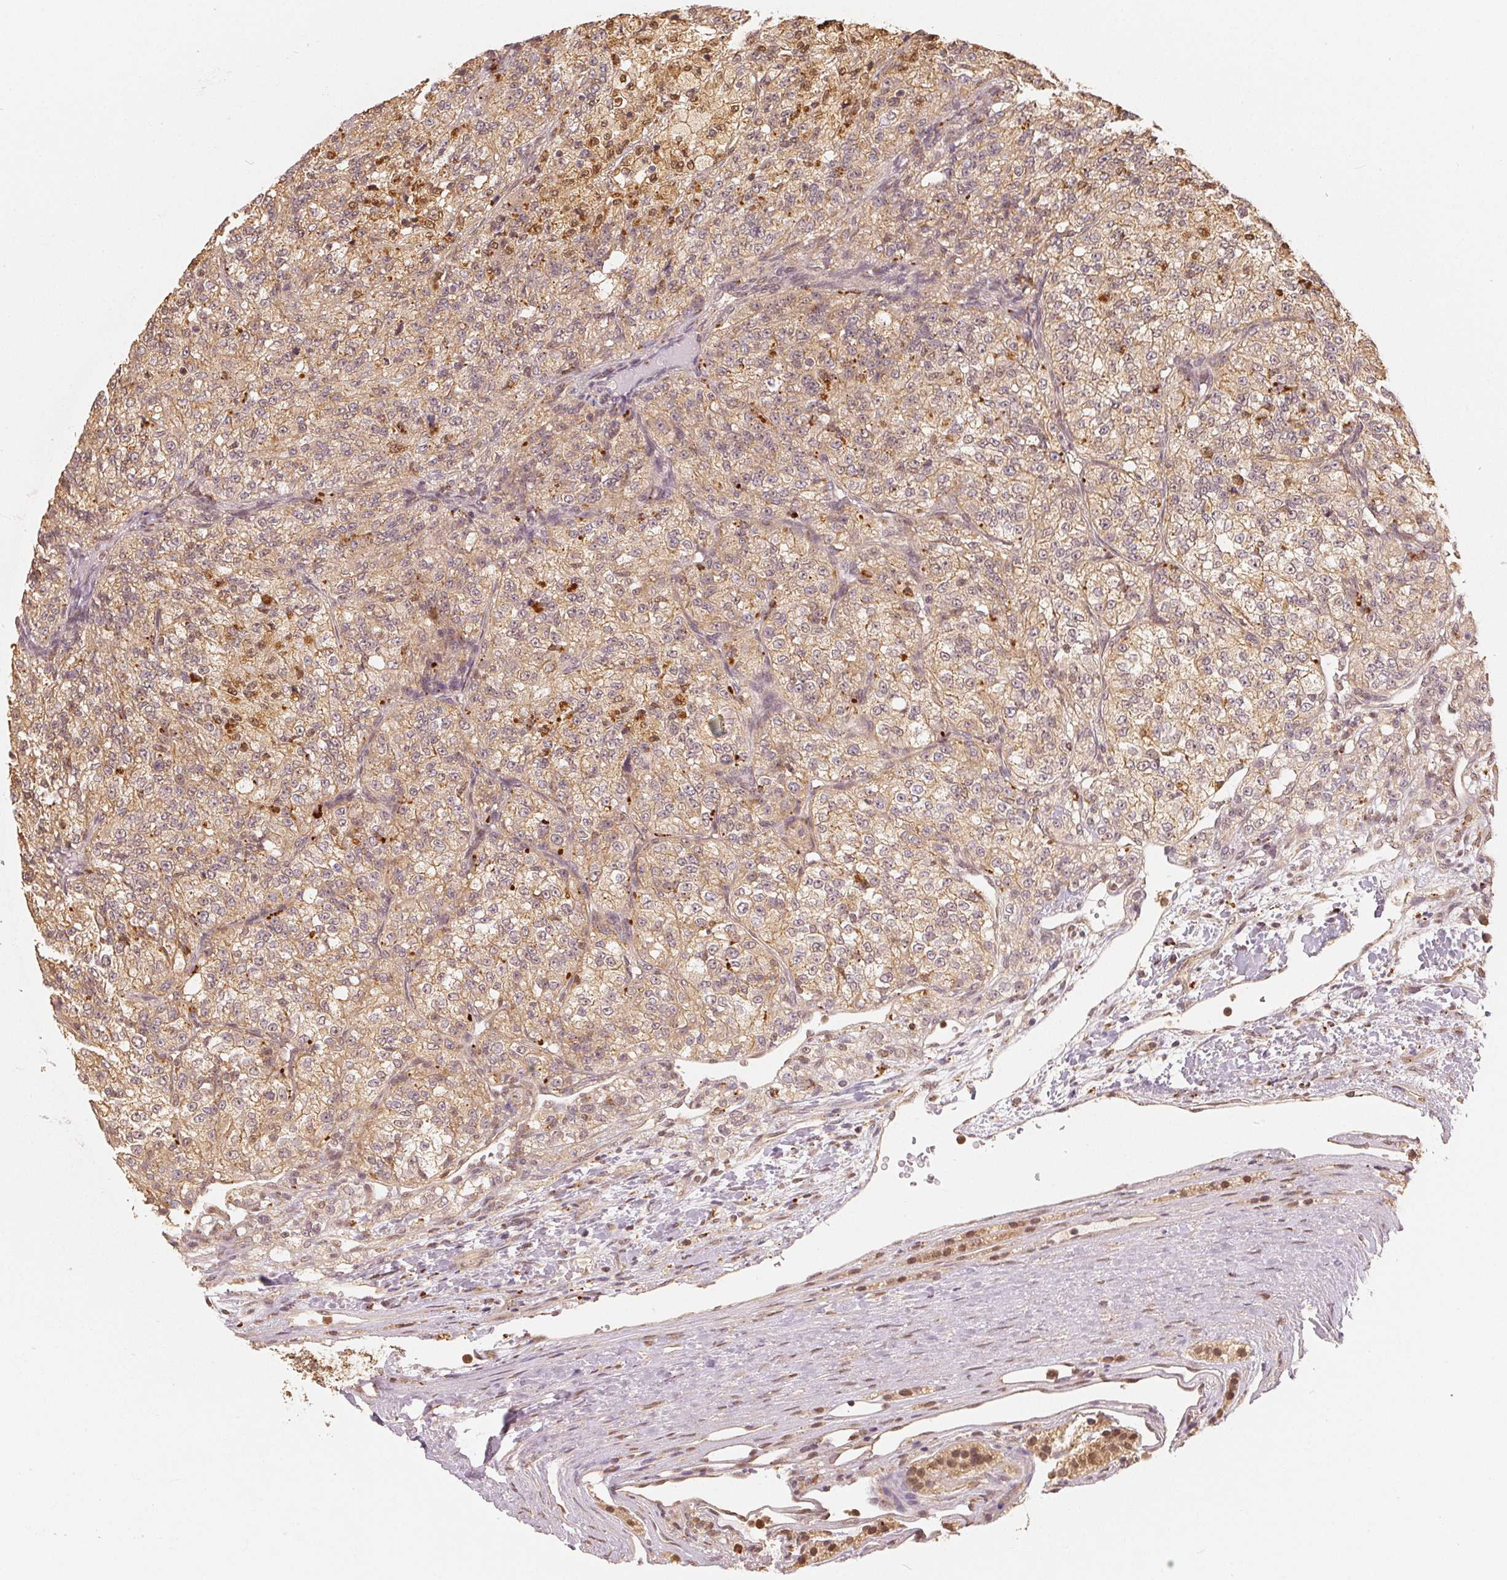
{"staining": {"intensity": "weak", "quantity": ">75%", "location": "cytoplasmic/membranous,nuclear"}, "tissue": "renal cancer", "cell_type": "Tumor cells", "image_type": "cancer", "snomed": [{"axis": "morphology", "description": "Adenocarcinoma, NOS"}, {"axis": "topography", "description": "Kidney"}], "caption": "DAB immunohistochemical staining of human renal cancer reveals weak cytoplasmic/membranous and nuclear protein staining in approximately >75% of tumor cells.", "gene": "GUSB", "patient": {"sex": "female", "age": 63}}